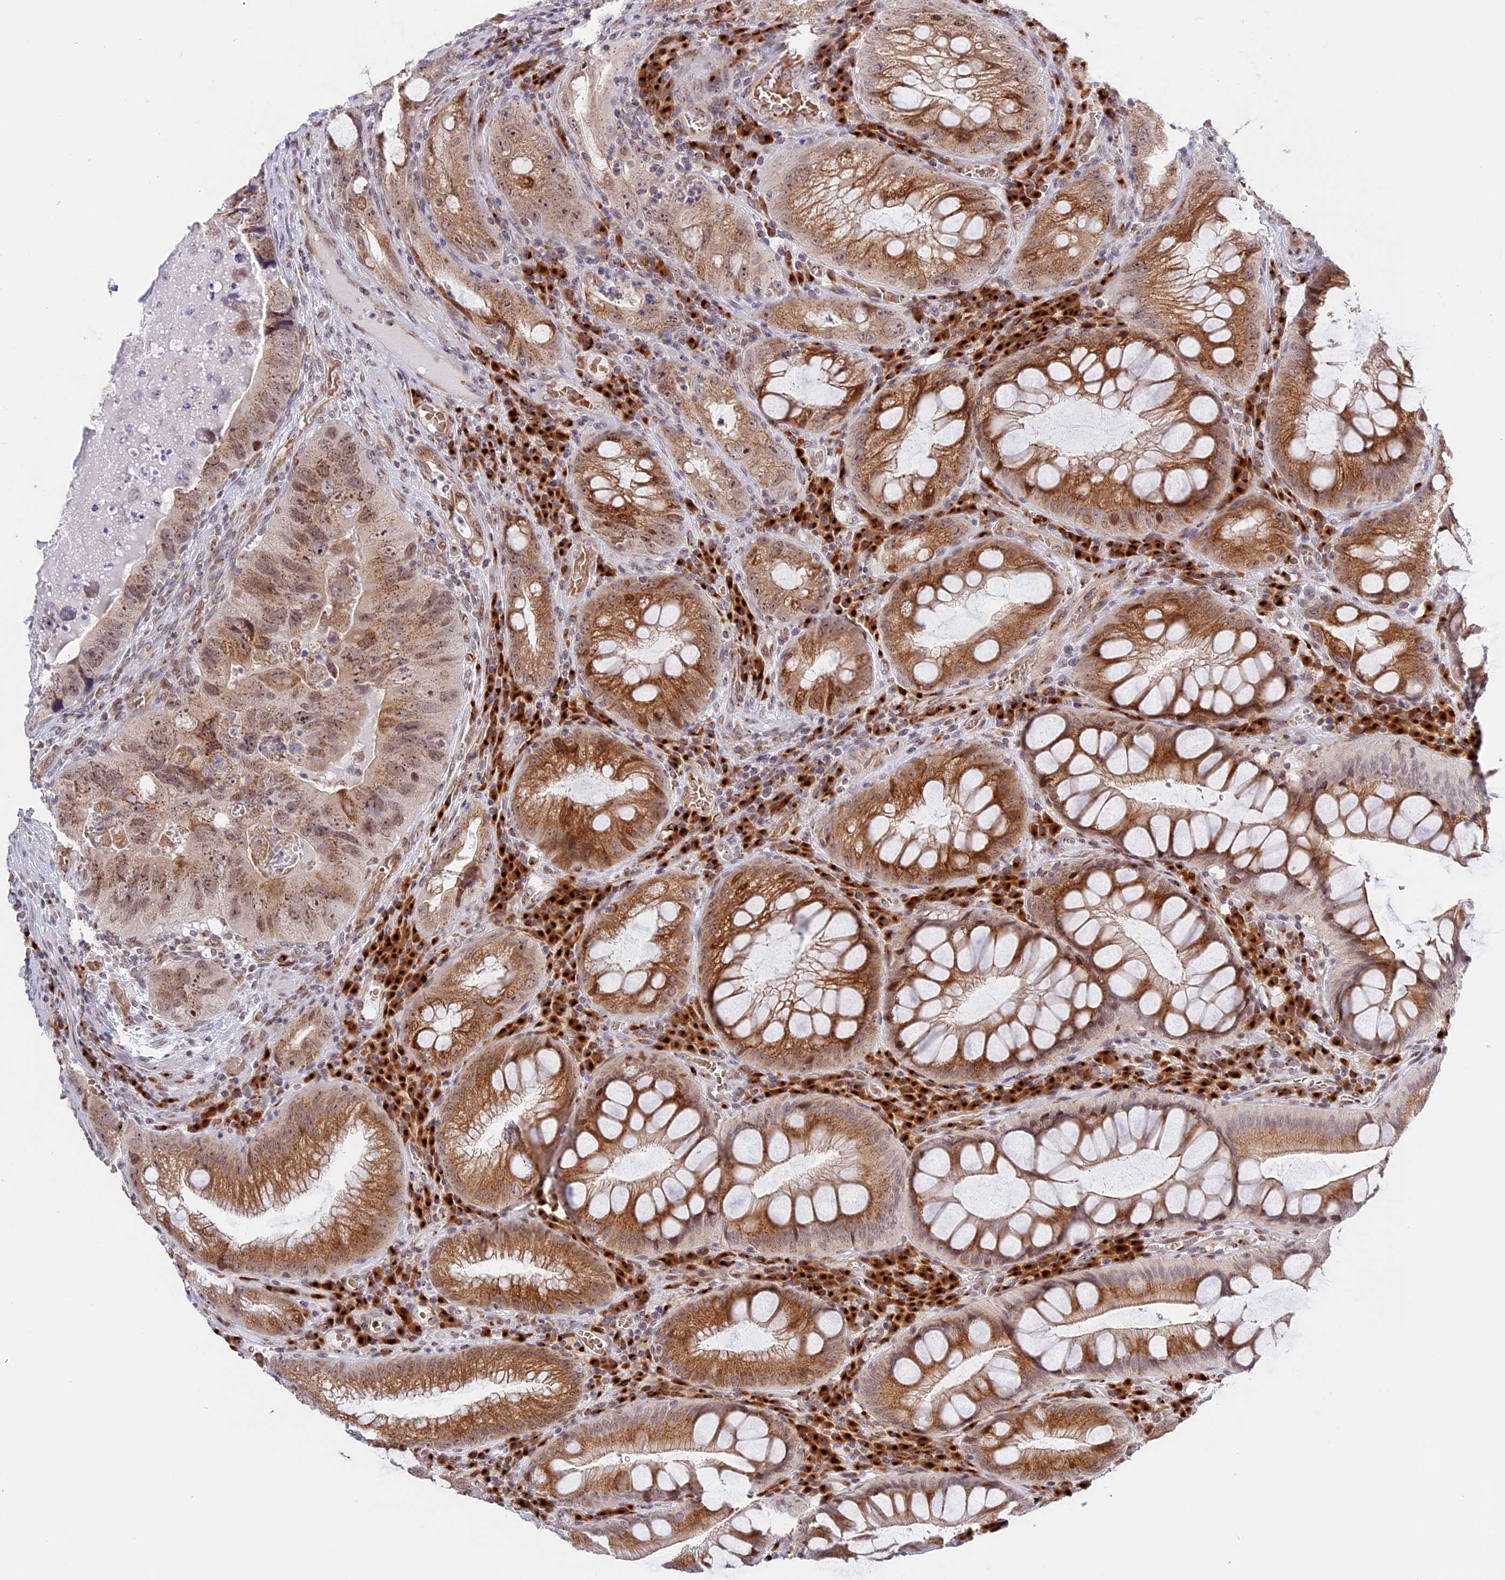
{"staining": {"intensity": "moderate", "quantity": "25%-75%", "location": "cytoplasmic/membranous,nuclear"}, "tissue": "colorectal cancer", "cell_type": "Tumor cells", "image_type": "cancer", "snomed": [{"axis": "morphology", "description": "Adenocarcinoma, NOS"}, {"axis": "topography", "description": "Rectum"}], "caption": "Immunohistochemical staining of human colorectal adenocarcinoma reveals medium levels of moderate cytoplasmic/membranous and nuclear protein expression in about 25%-75% of tumor cells.", "gene": "HEATR5B", "patient": {"sex": "male", "age": 63}}